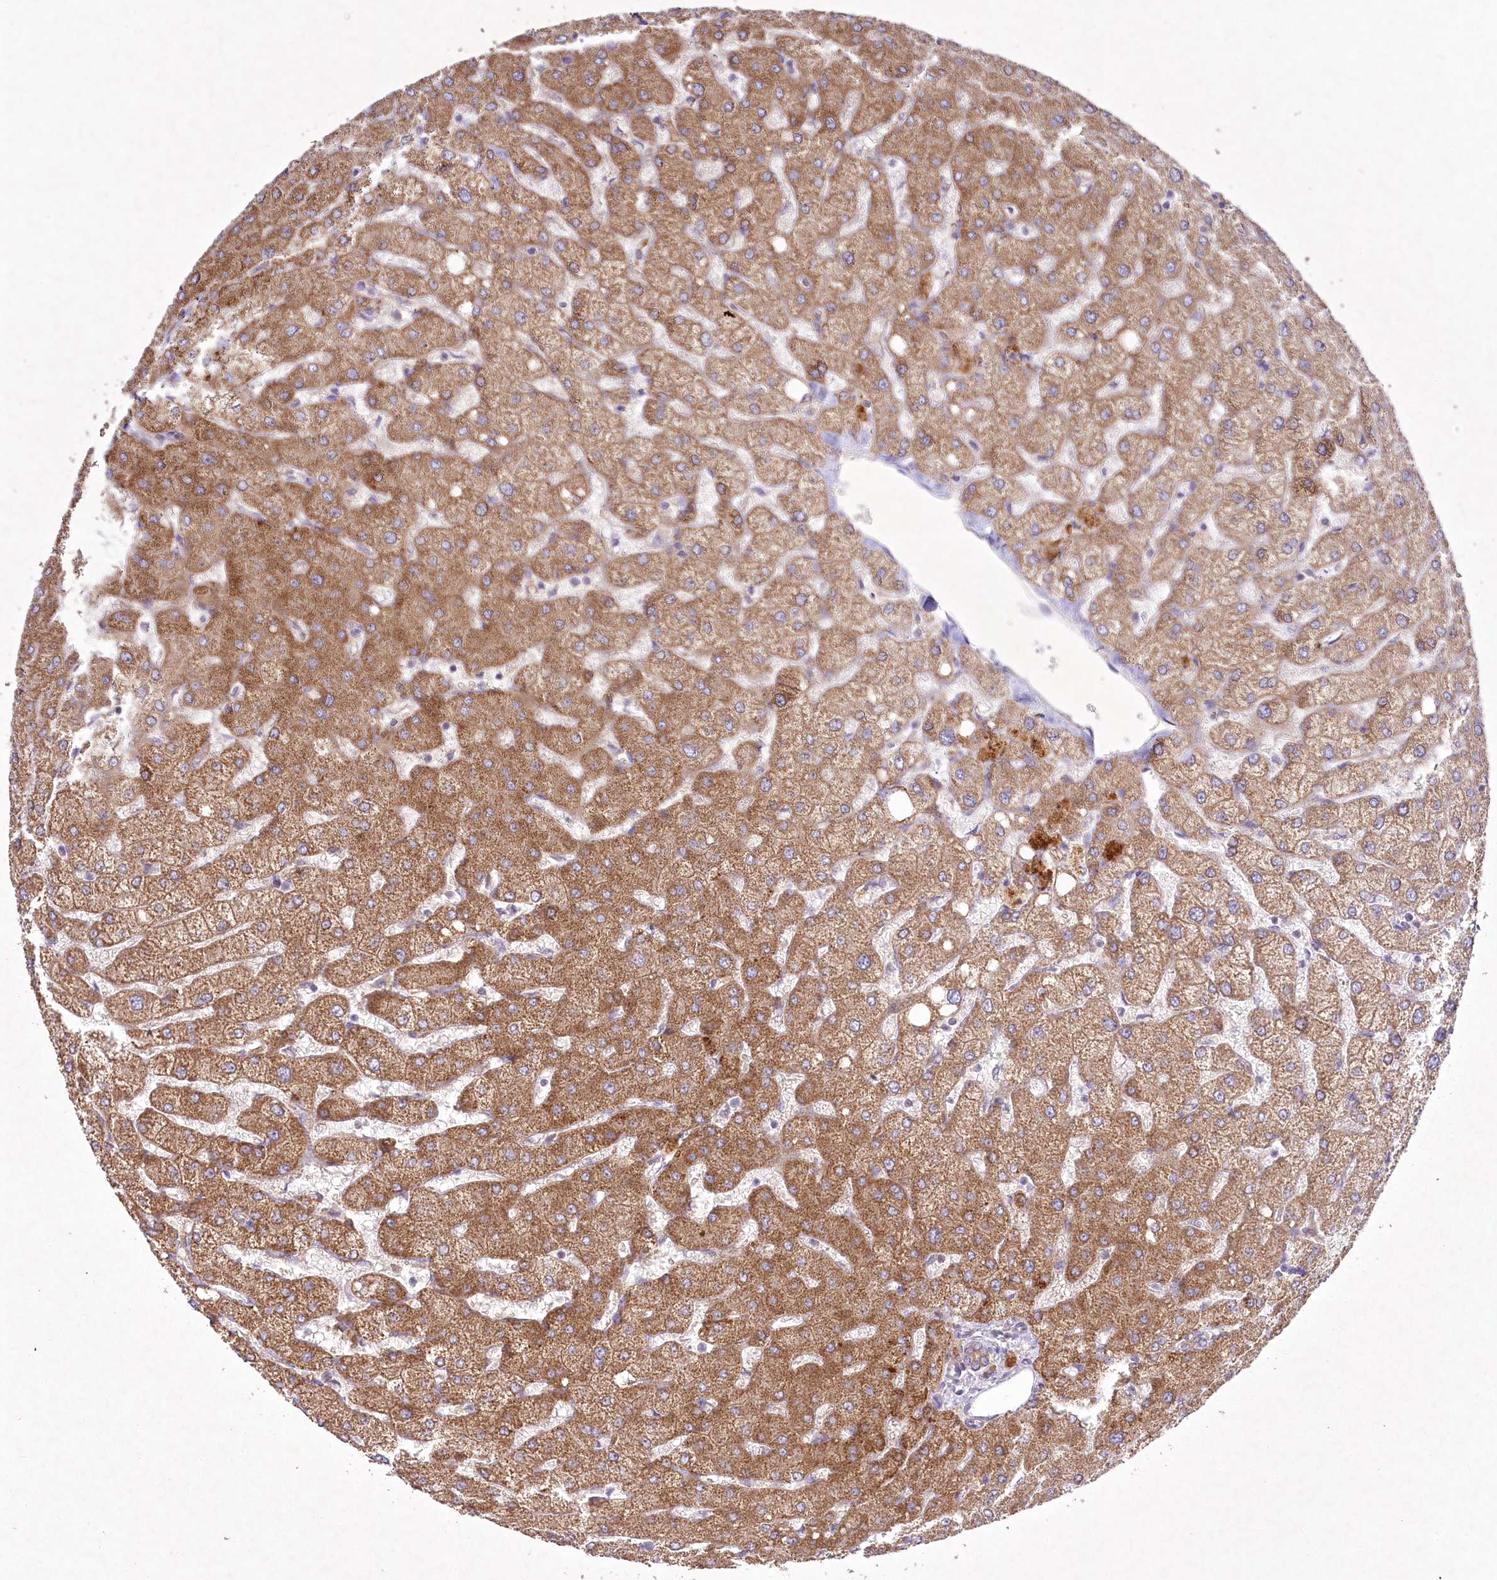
{"staining": {"intensity": "weak", "quantity": "25%-75%", "location": "cytoplasmic/membranous"}, "tissue": "liver", "cell_type": "Cholangiocytes", "image_type": "normal", "snomed": [{"axis": "morphology", "description": "Normal tissue, NOS"}, {"axis": "topography", "description": "Liver"}], "caption": "Weak cytoplasmic/membranous positivity for a protein is seen in approximately 25%-75% of cholangiocytes of benign liver using immunohistochemistry (IHC).", "gene": "PYROXD1", "patient": {"sex": "female", "age": 54}}